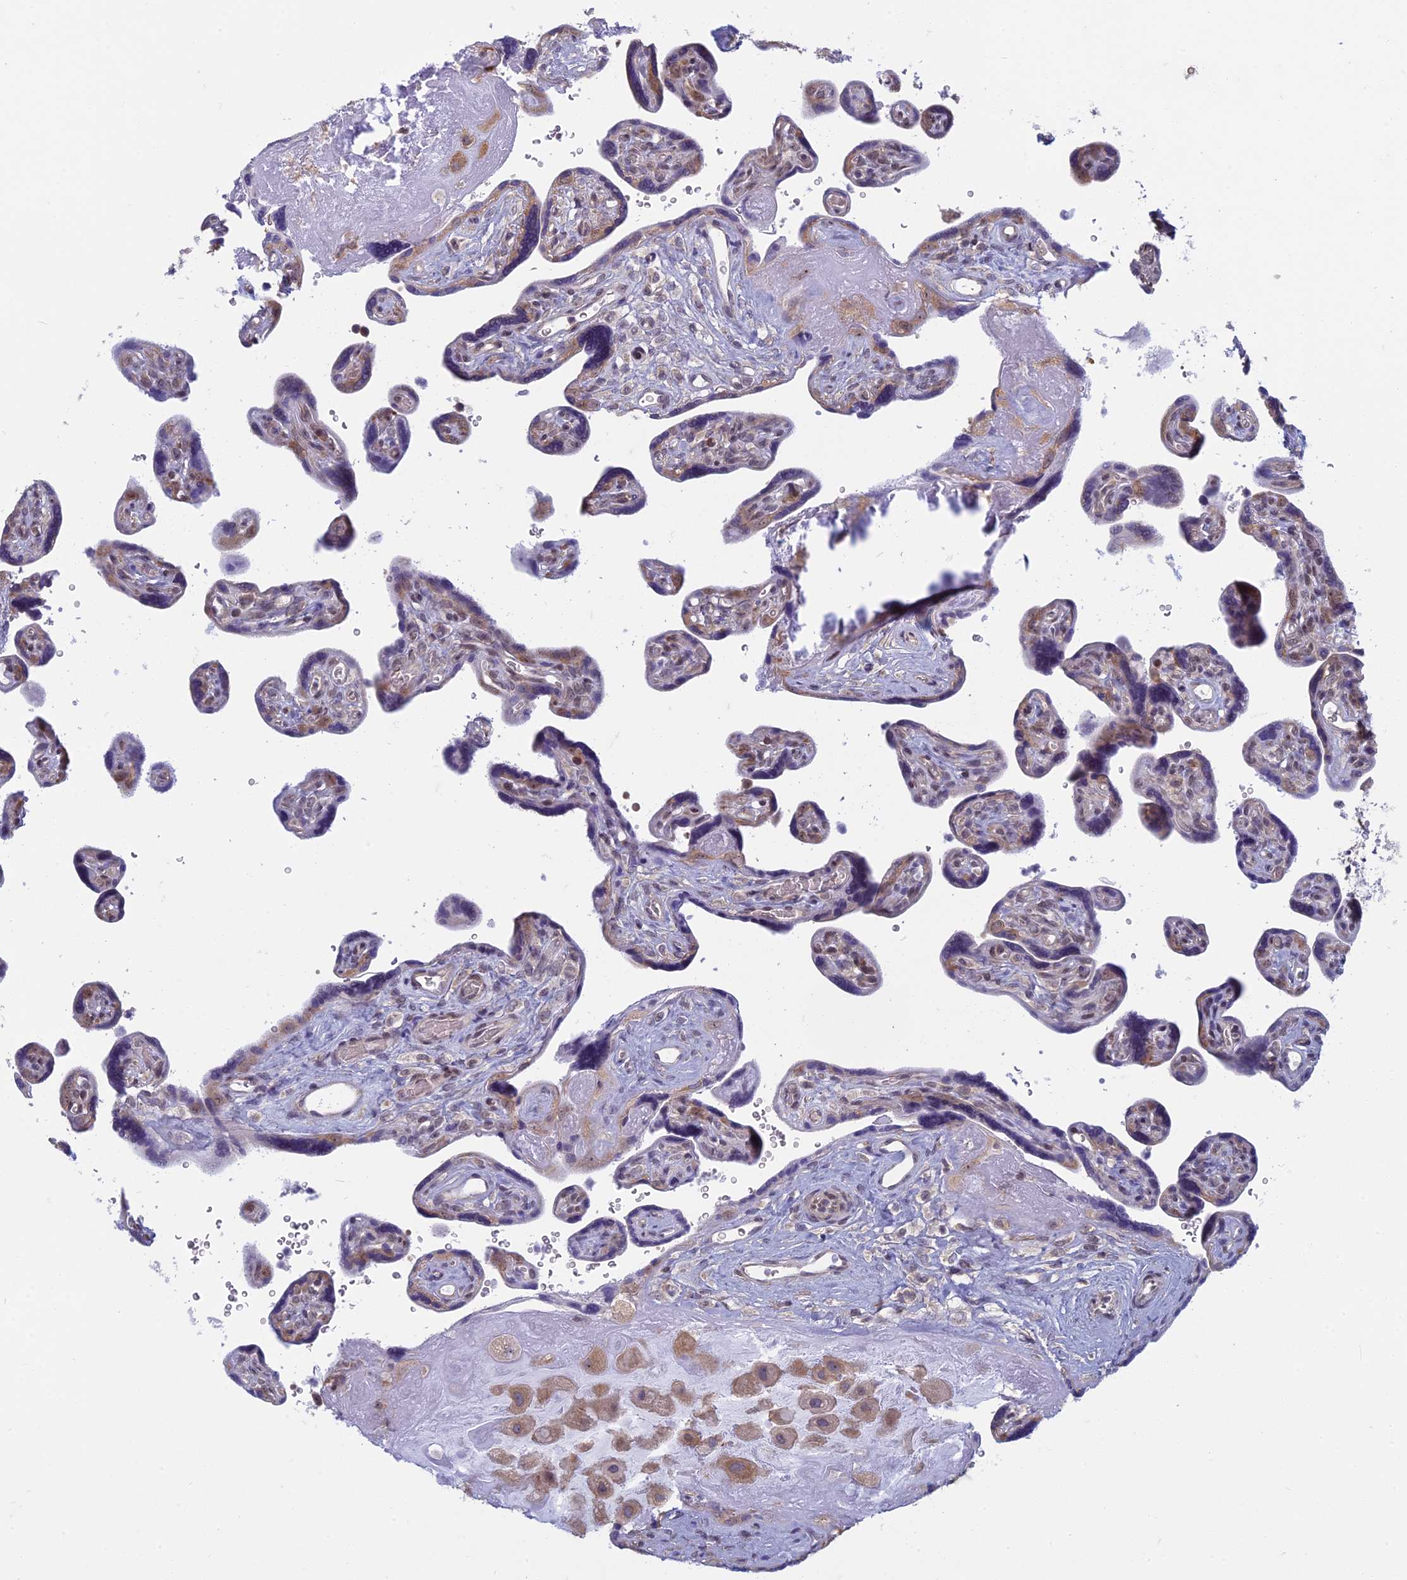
{"staining": {"intensity": "moderate", "quantity": "25%-75%", "location": "cytoplasmic/membranous"}, "tissue": "placenta", "cell_type": "Trophoblastic cells", "image_type": "normal", "snomed": [{"axis": "morphology", "description": "Normal tissue, NOS"}, {"axis": "topography", "description": "Placenta"}], "caption": "High-power microscopy captured an IHC micrograph of unremarkable placenta, revealing moderate cytoplasmic/membranous positivity in approximately 25%-75% of trophoblastic cells. Using DAB (3,3'-diaminobenzidine) (brown) and hematoxylin (blue) stains, captured at high magnification using brightfield microscopy.", "gene": "RPS19BP1", "patient": {"sex": "female", "age": 39}}